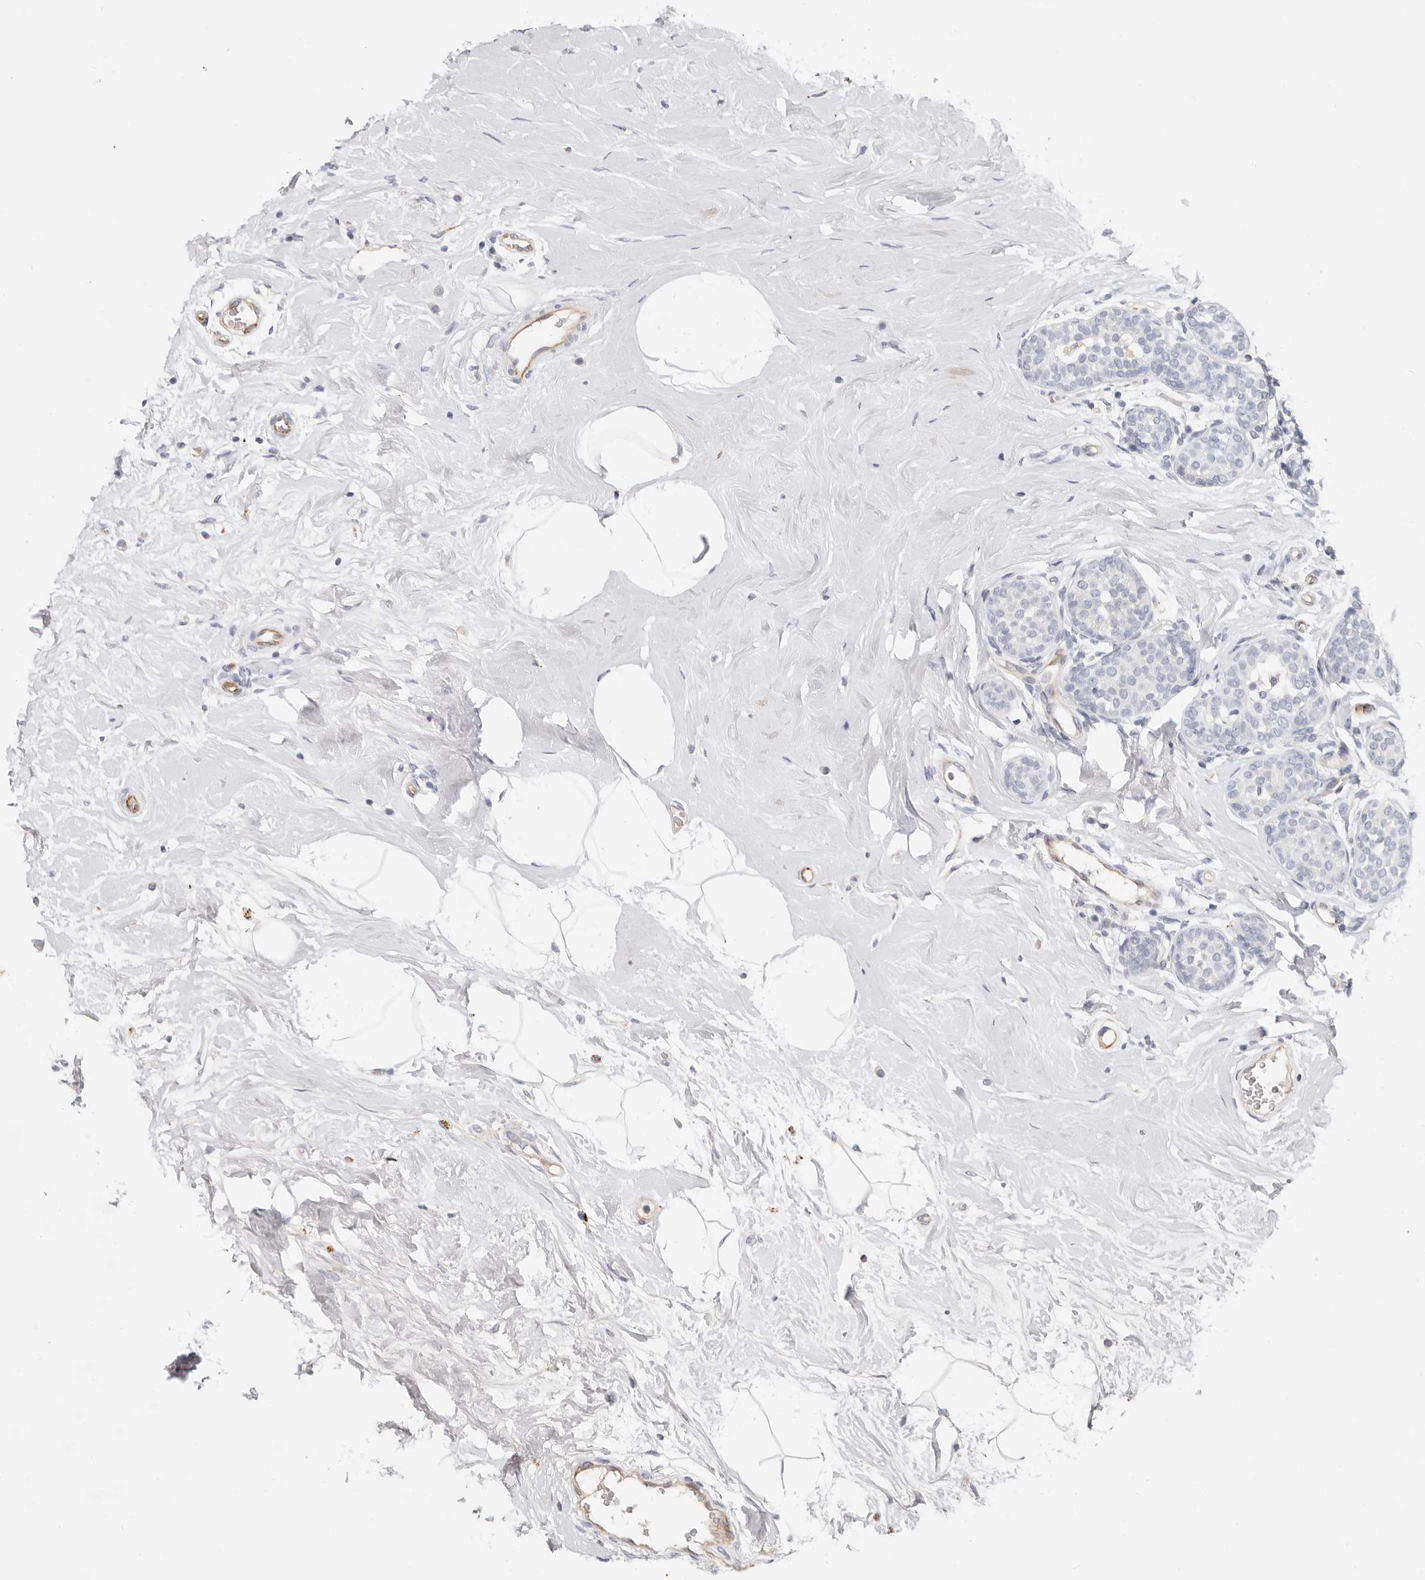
{"staining": {"intensity": "negative", "quantity": "none", "location": "none"}, "tissue": "breast cancer", "cell_type": "Tumor cells", "image_type": "cancer", "snomed": [{"axis": "morphology", "description": "Lobular carcinoma, in situ"}, {"axis": "morphology", "description": "Lobular carcinoma"}, {"axis": "topography", "description": "Breast"}], "caption": "The IHC photomicrograph has no significant positivity in tumor cells of breast cancer (lobular carcinoma in situ) tissue.", "gene": "ZRANB1", "patient": {"sex": "female", "age": 41}}